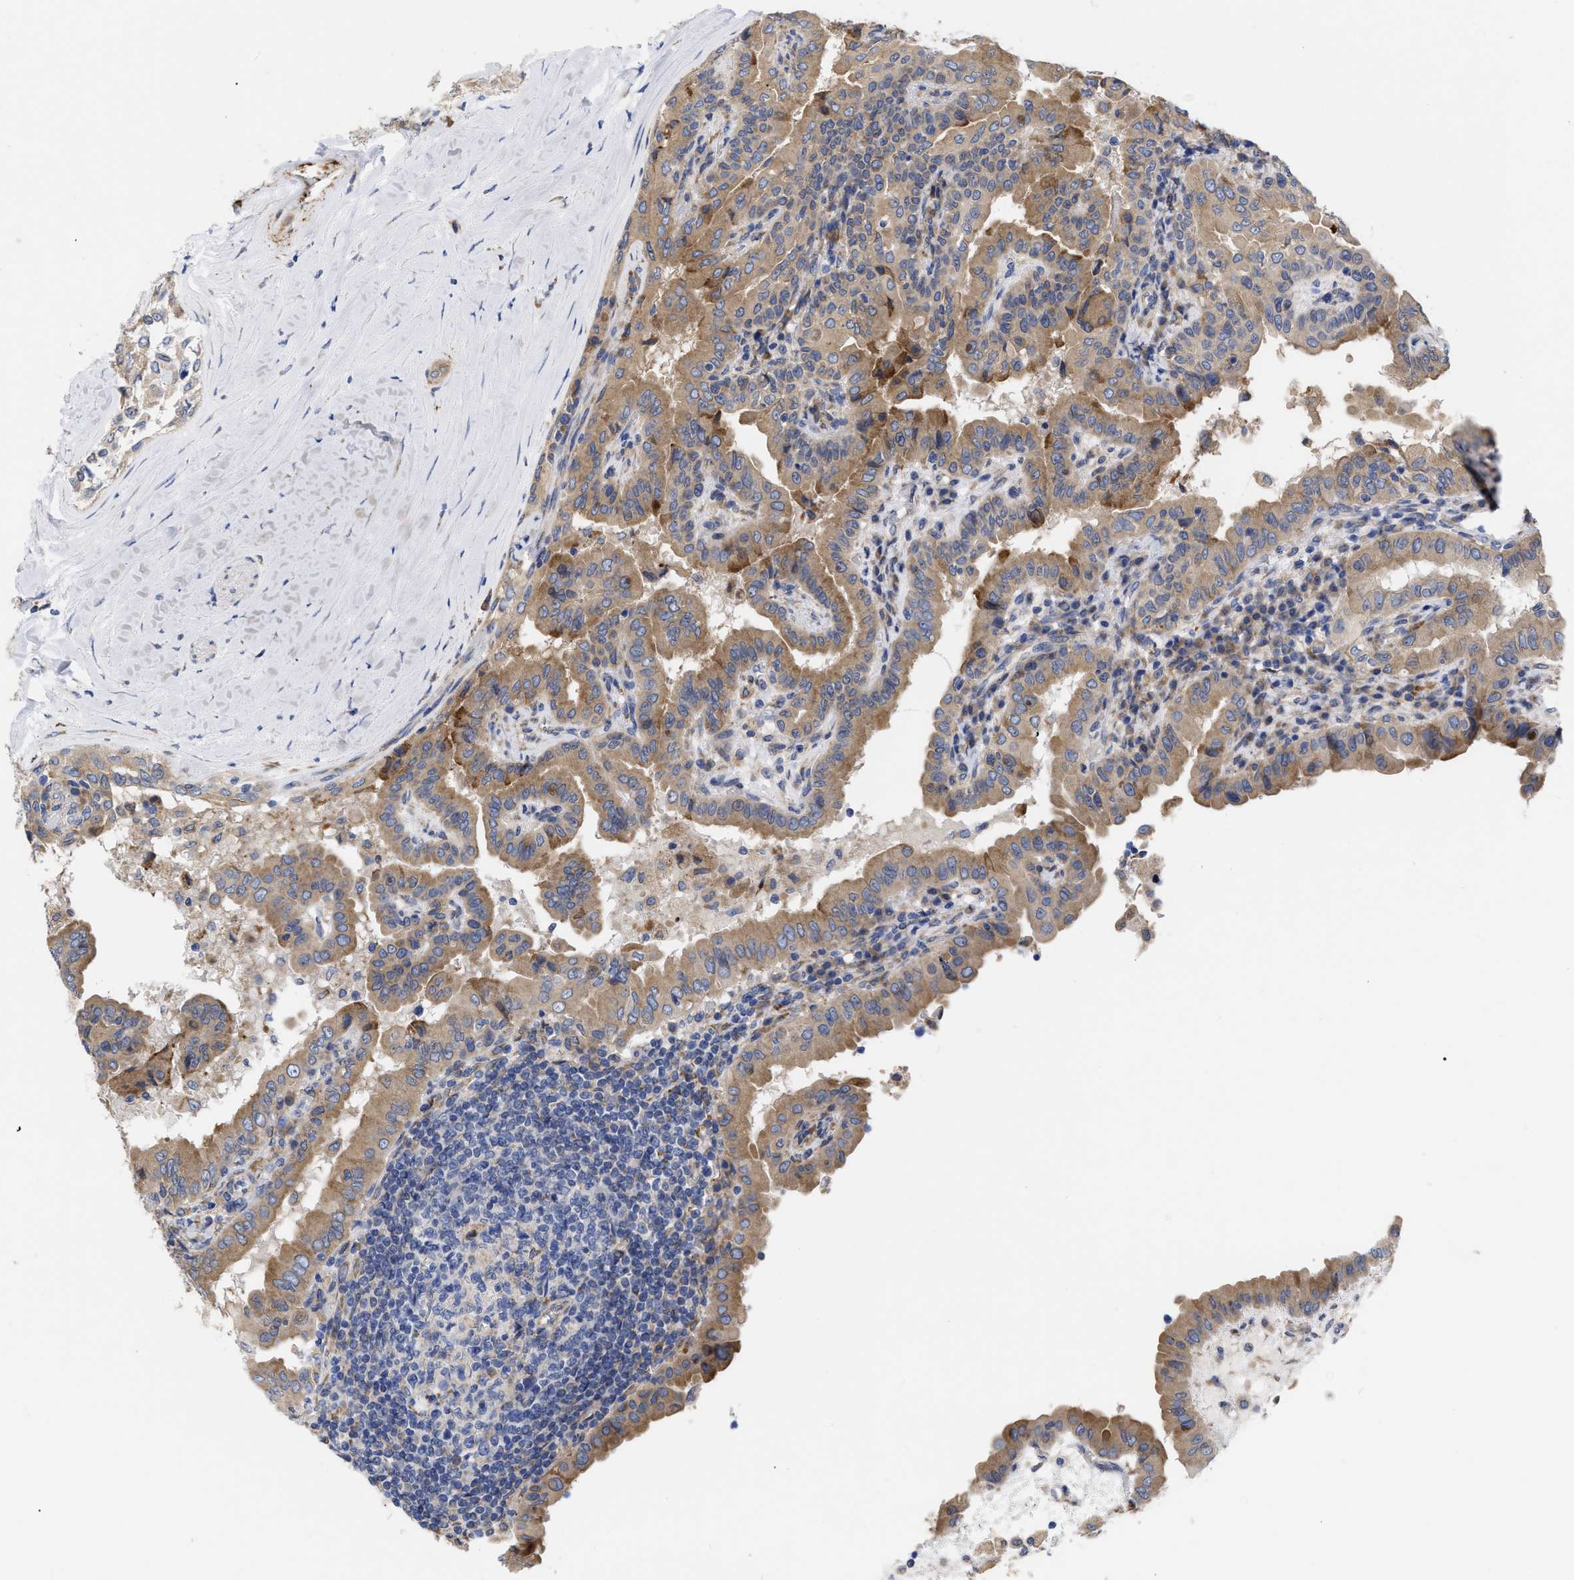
{"staining": {"intensity": "moderate", "quantity": ">75%", "location": "cytoplasmic/membranous"}, "tissue": "thyroid cancer", "cell_type": "Tumor cells", "image_type": "cancer", "snomed": [{"axis": "morphology", "description": "Papillary adenocarcinoma, NOS"}, {"axis": "topography", "description": "Thyroid gland"}], "caption": "Protein expression analysis of human thyroid cancer reveals moderate cytoplasmic/membranous expression in about >75% of tumor cells.", "gene": "CFAP298", "patient": {"sex": "male", "age": 33}}